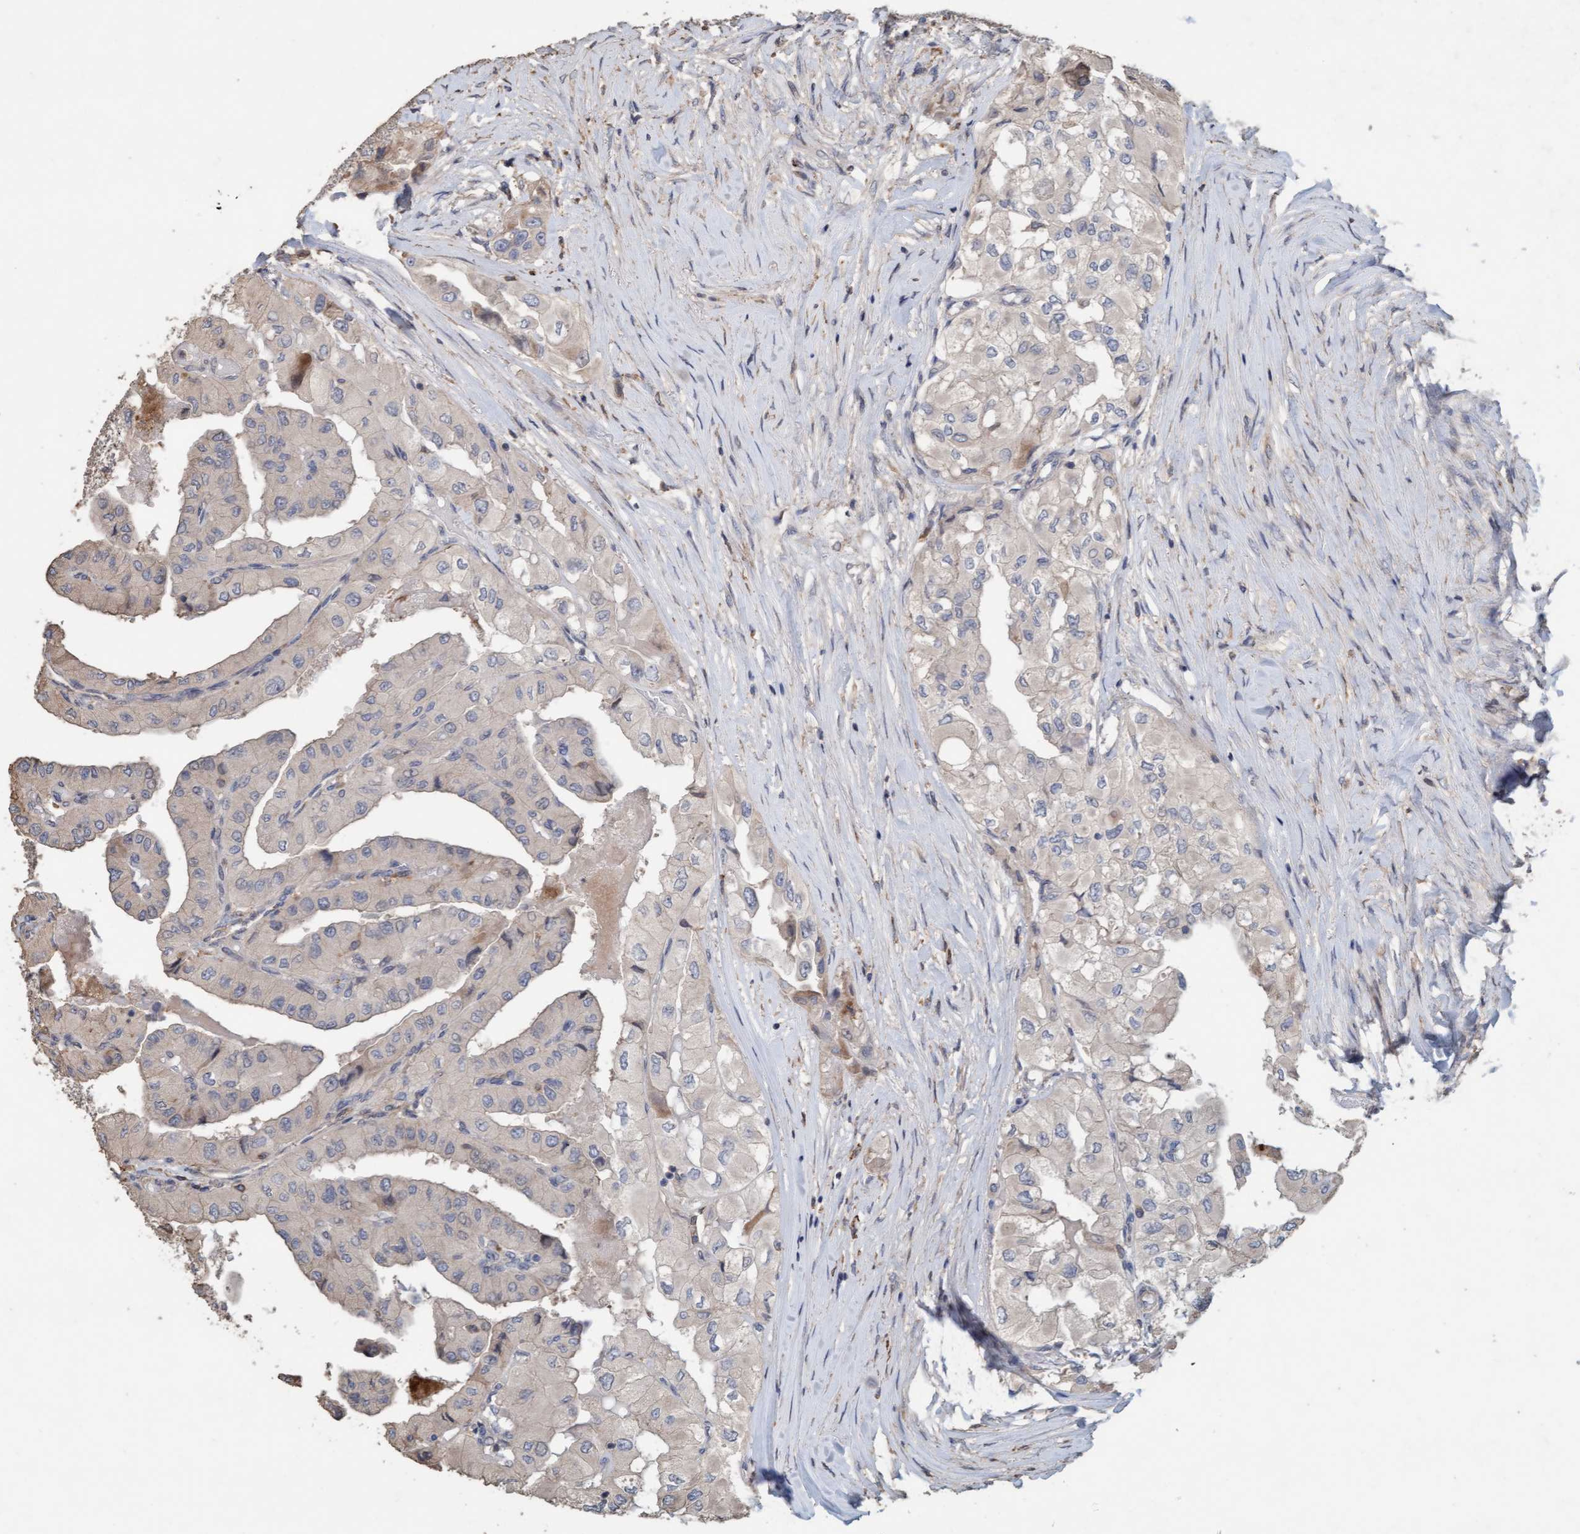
{"staining": {"intensity": "weak", "quantity": "<25%", "location": "cytoplasmic/membranous"}, "tissue": "thyroid cancer", "cell_type": "Tumor cells", "image_type": "cancer", "snomed": [{"axis": "morphology", "description": "Papillary adenocarcinoma, NOS"}, {"axis": "topography", "description": "Thyroid gland"}], "caption": "An IHC micrograph of papillary adenocarcinoma (thyroid) is shown. There is no staining in tumor cells of papillary adenocarcinoma (thyroid). (Stains: DAB (3,3'-diaminobenzidine) immunohistochemistry (IHC) with hematoxylin counter stain, Microscopy: brightfield microscopy at high magnification).", "gene": "LONRF1", "patient": {"sex": "female", "age": 59}}